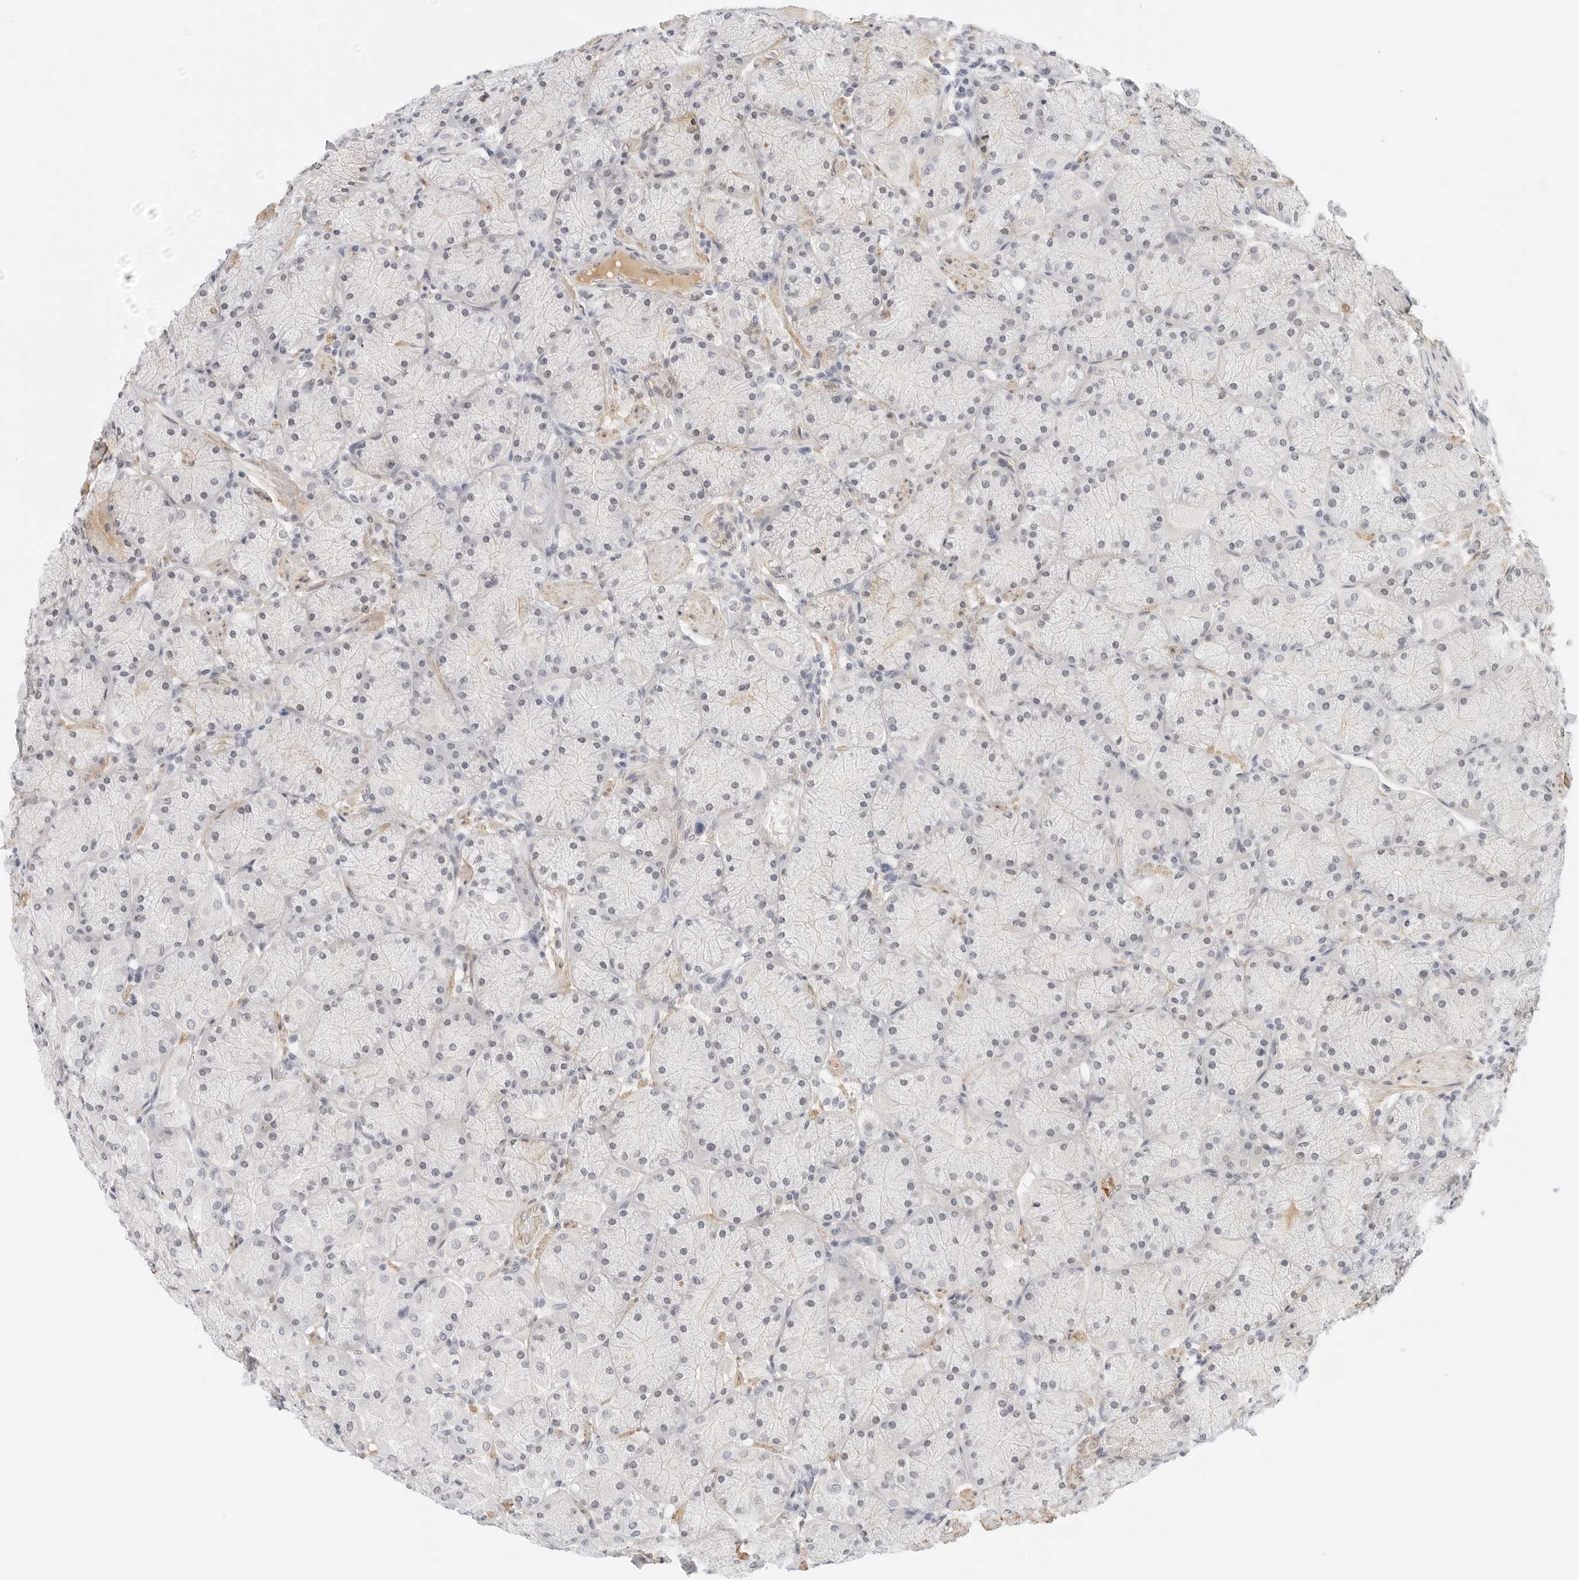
{"staining": {"intensity": "negative", "quantity": "none", "location": "none"}, "tissue": "stomach", "cell_type": "Glandular cells", "image_type": "normal", "snomed": [{"axis": "morphology", "description": "Normal tissue, NOS"}, {"axis": "topography", "description": "Stomach, upper"}], "caption": "This is an immunohistochemistry (IHC) histopathology image of unremarkable human stomach. There is no expression in glandular cells.", "gene": "PKDCC", "patient": {"sex": "female", "age": 56}}